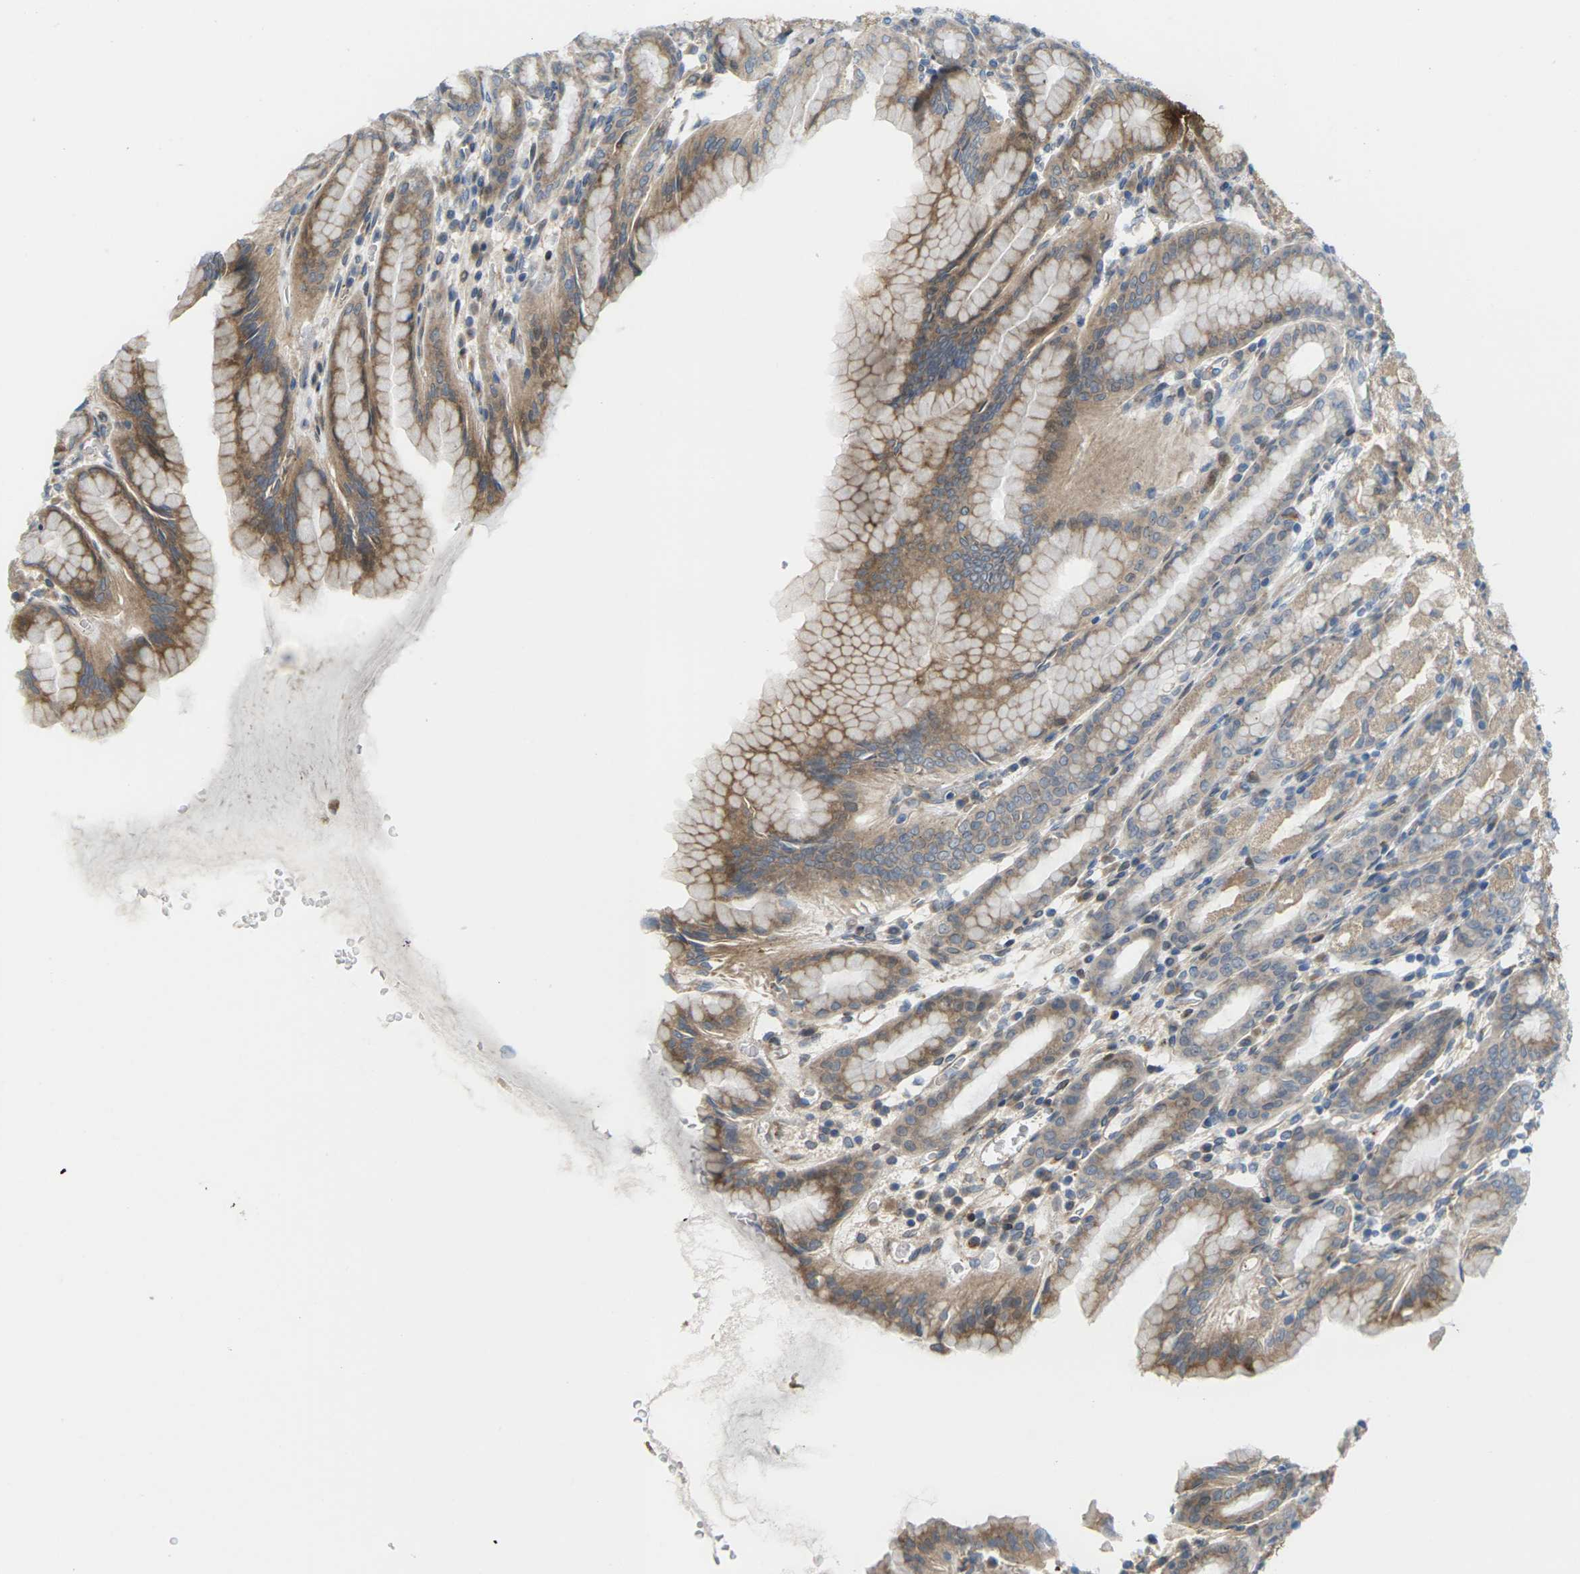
{"staining": {"intensity": "moderate", "quantity": ">75%", "location": "cytoplasmic/membranous"}, "tissue": "stomach", "cell_type": "Glandular cells", "image_type": "normal", "snomed": [{"axis": "morphology", "description": "Normal tissue, NOS"}, {"axis": "topography", "description": "Stomach, upper"}], "caption": "A medium amount of moderate cytoplasmic/membranous expression is present in about >75% of glandular cells in benign stomach.", "gene": "ROBO1", "patient": {"sex": "male", "age": 68}}